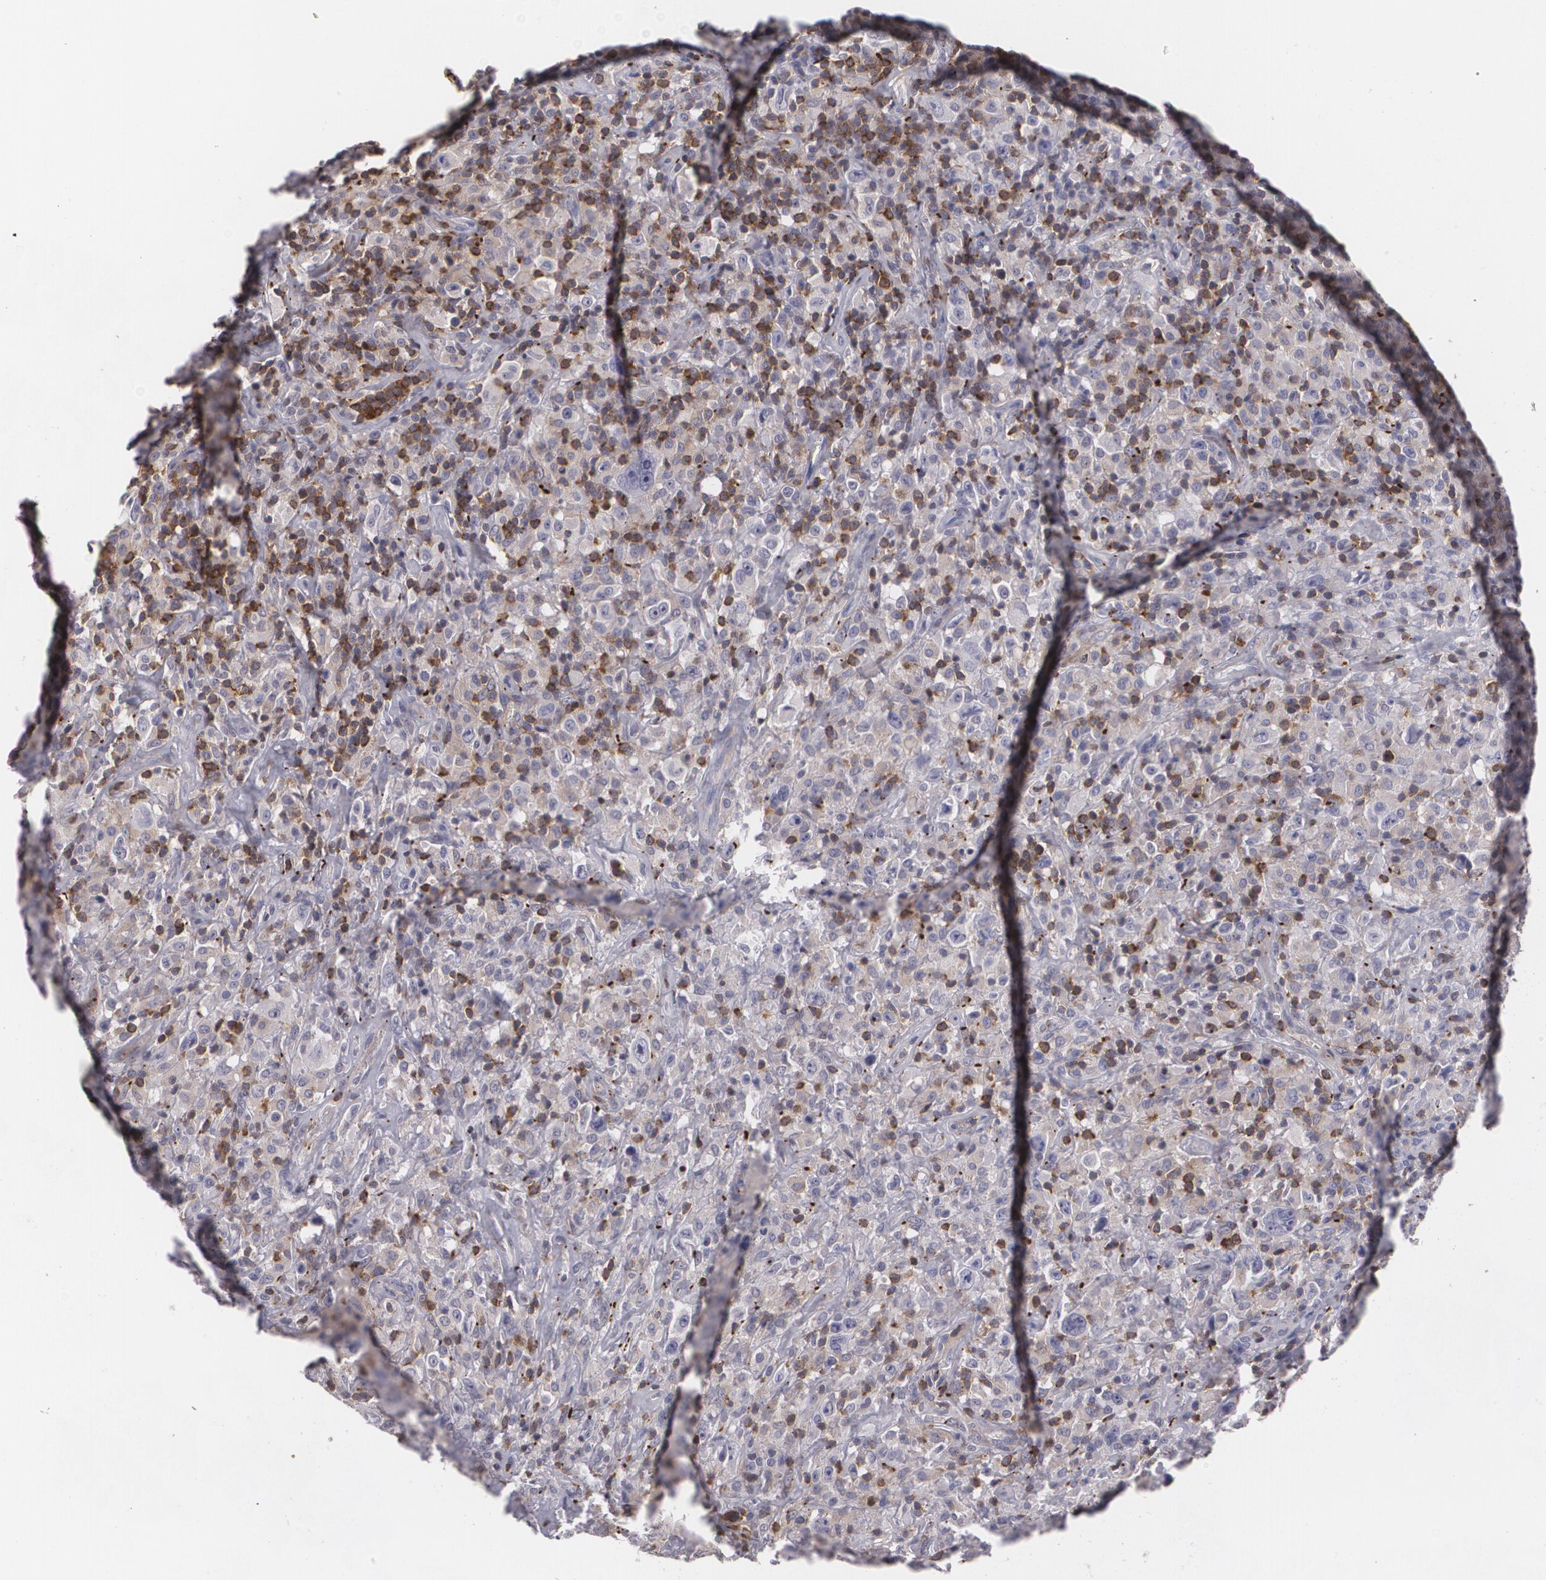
{"staining": {"intensity": "strong", "quantity": "25%-75%", "location": "cytoplasmic/membranous"}, "tissue": "lymphoma", "cell_type": "Tumor cells", "image_type": "cancer", "snomed": [{"axis": "morphology", "description": "Hodgkin's disease, NOS"}, {"axis": "topography", "description": "Lymph node"}], "caption": "Human lymphoma stained with a brown dye demonstrates strong cytoplasmic/membranous positive expression in about 25%-75% of tumor cells.", "gene": "BIN1", "patient": {"sex": "male", "age": 46}}